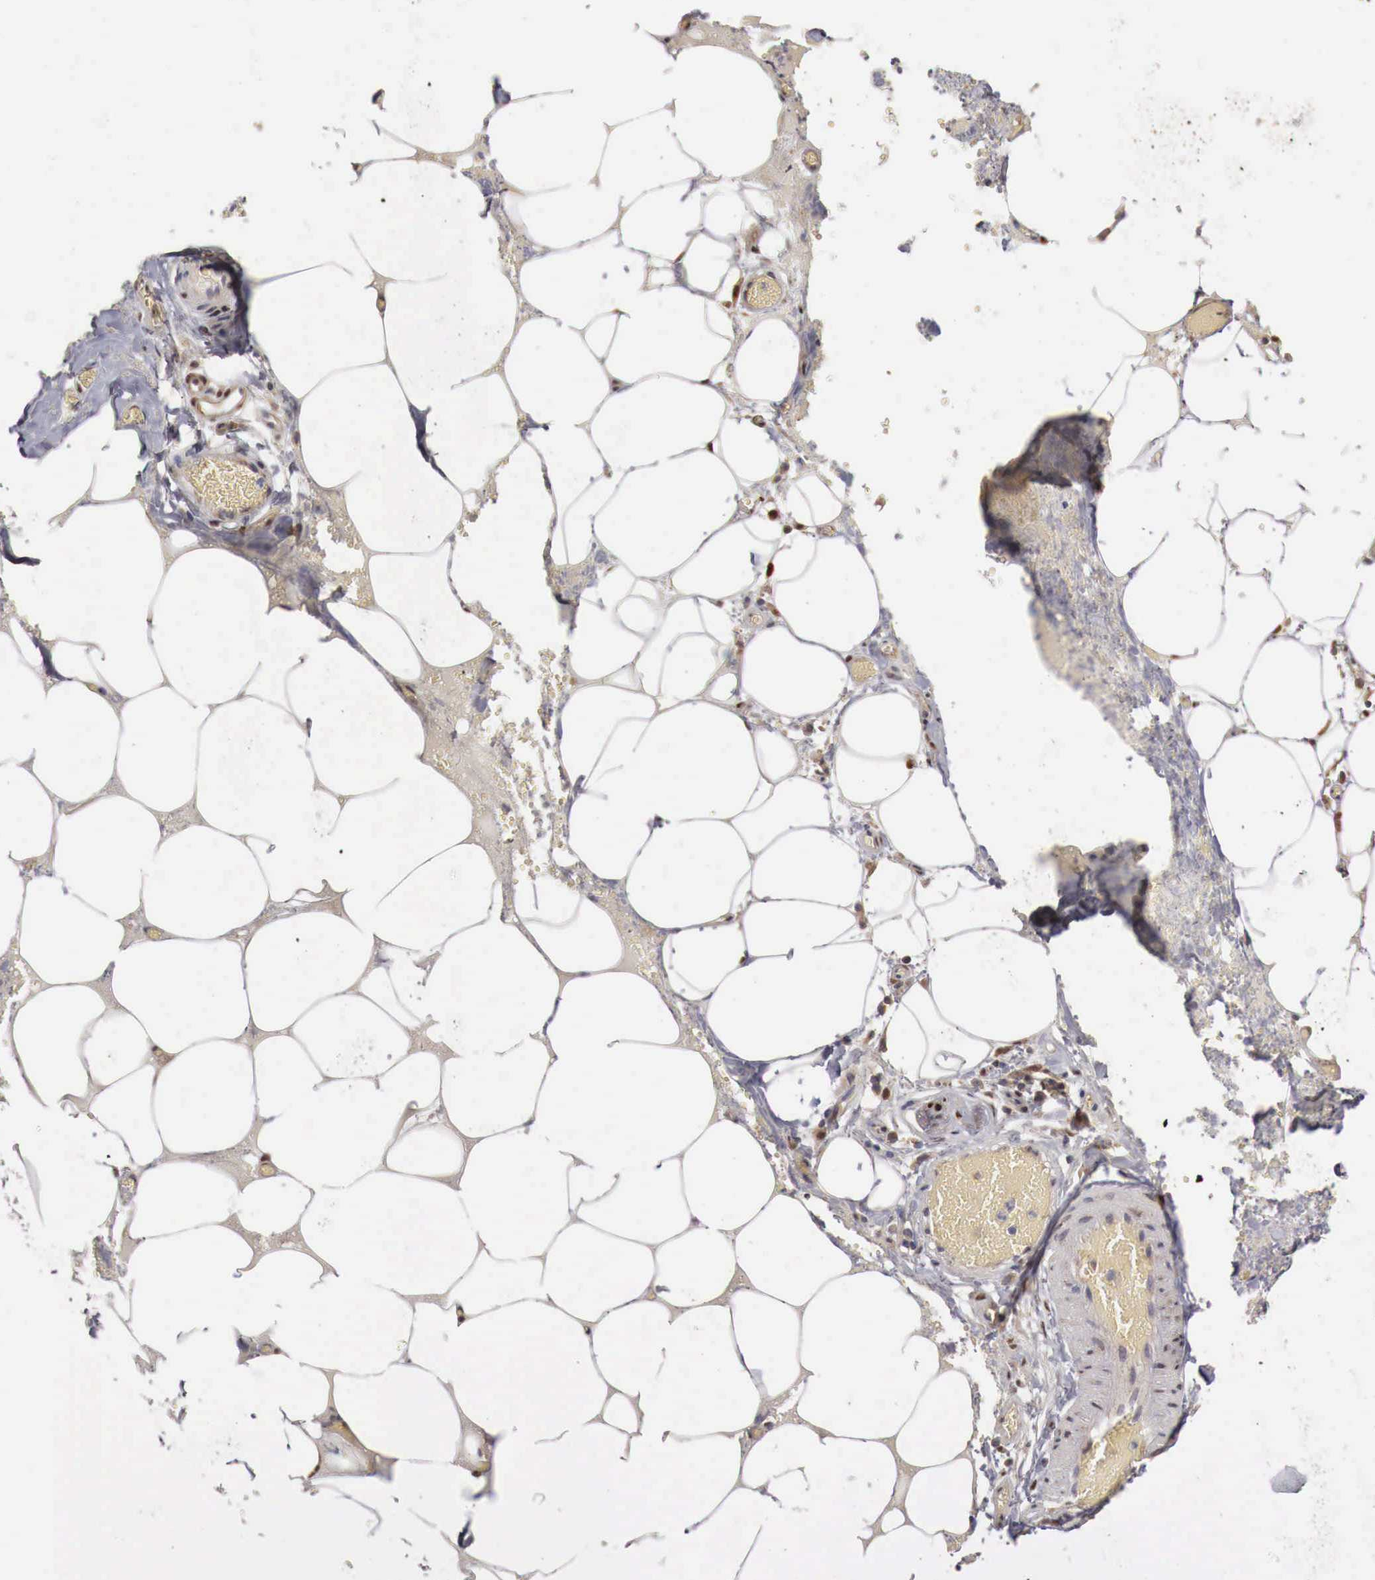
{"staining": {"intensity": "negative", "quantity": "none", "location": "none"}, "tissue": "smooth muscle", "cell_type": "Smooth muscle cells", "image_type": "normal", "snomed": [{"axis": "morphology", "description": "Normal tissue, NOS"}, {"axis": "topography", "description": "Uterus"}], "caption": "Immunohistochemistry (IHC) of normal smooth muscle demonstrates no staining in smooth muscle cells.", "gene": "KHDRBS2", "patient": {"sex": "female", "age": 56}}